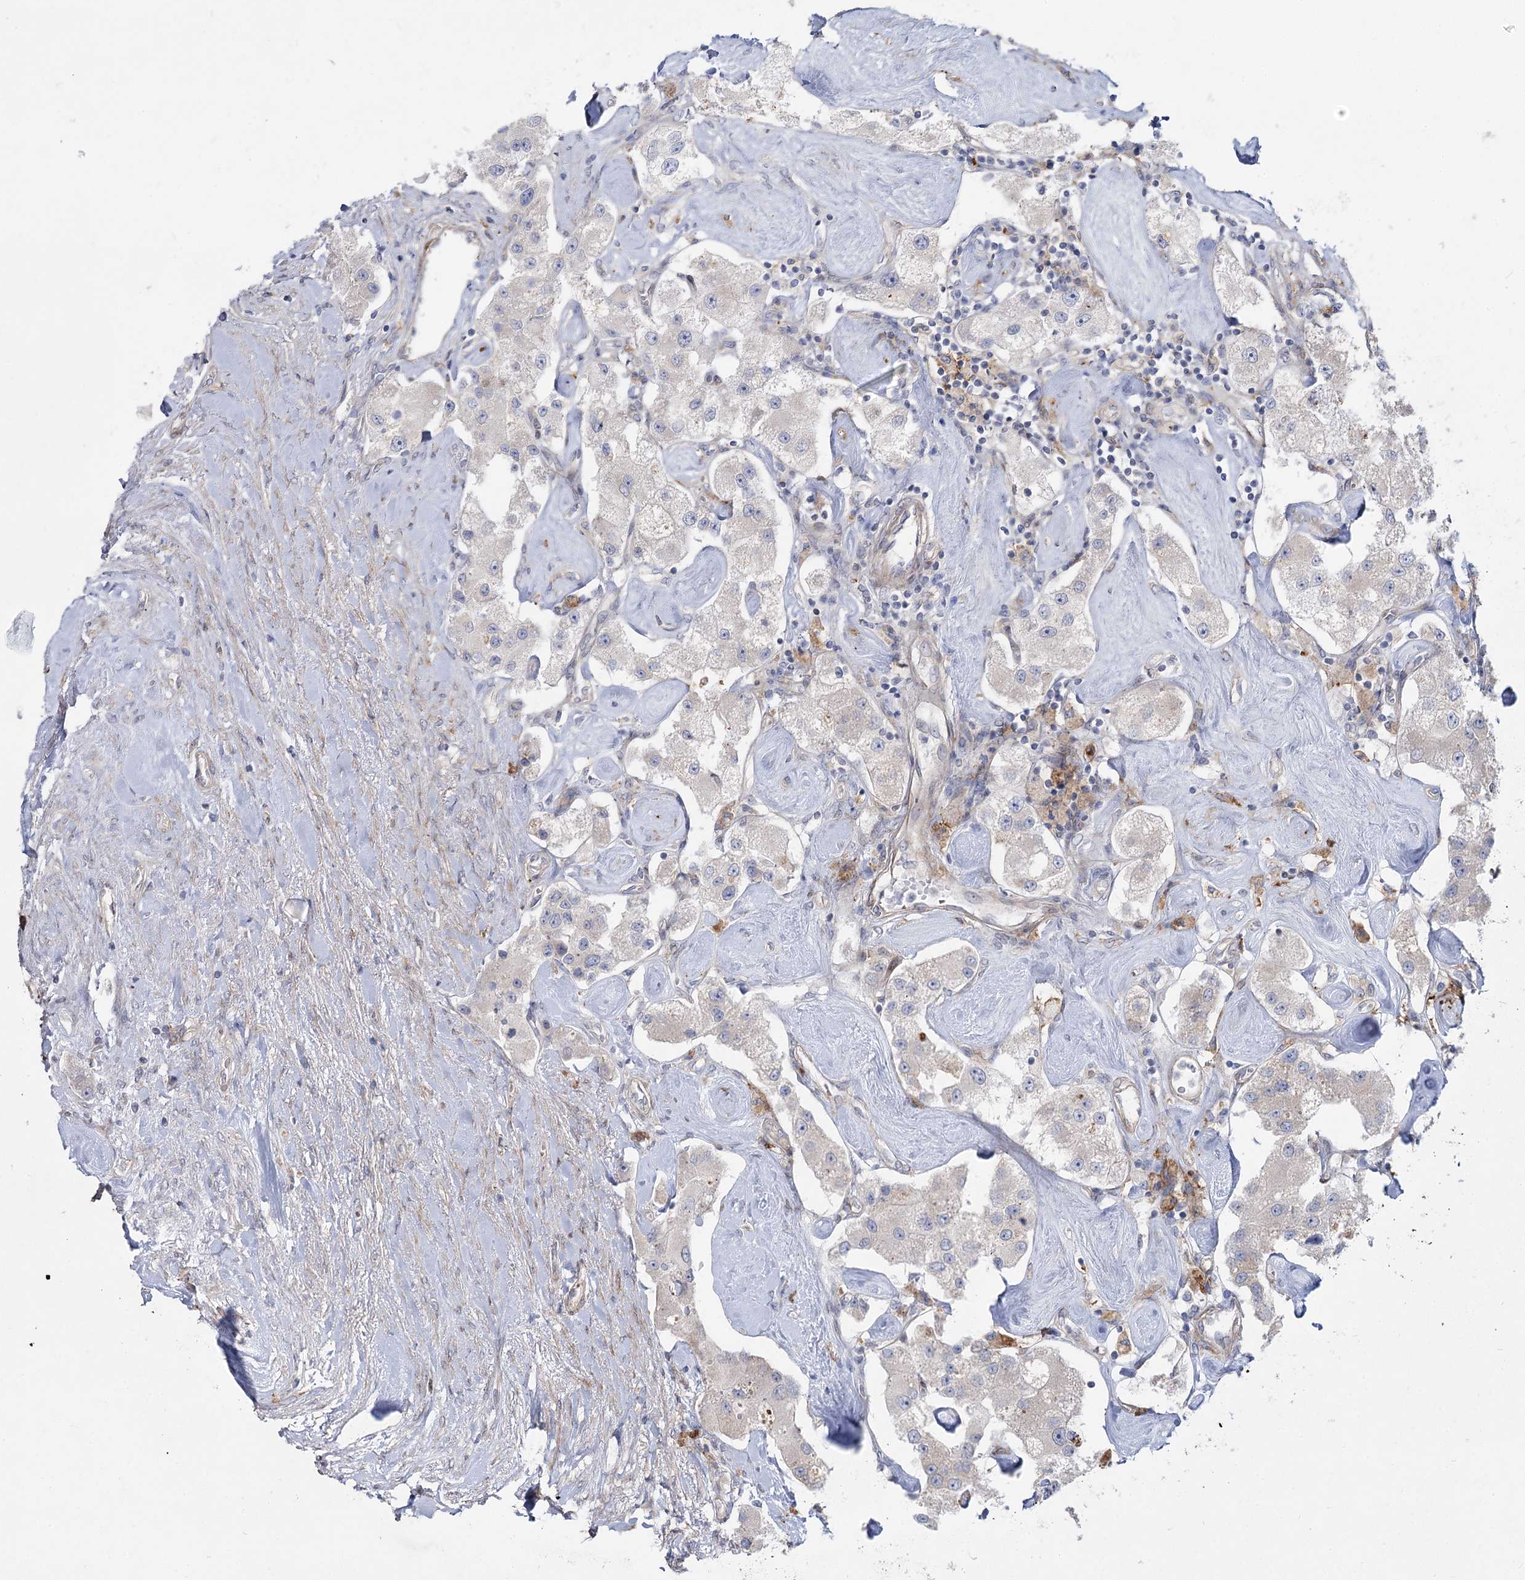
{"staining": {"intensity": "negative", "quantity": "none", "location": "none"}, "tissue": "carcinoid", "cell_type": "Tumor cells", "image_type": "cancer", "snomed": [{"axis": "morphology", "description": "Carcinoid, malignant, NOS"}, {"axis": "topography", "description": "Pancreas"}], "caption": "Carcinoid stained for a protein using IHC demonstrates no positivity tumor cells.", "gene": "SH3BP5L", "patient": {"sex": "male", "age": 41}}